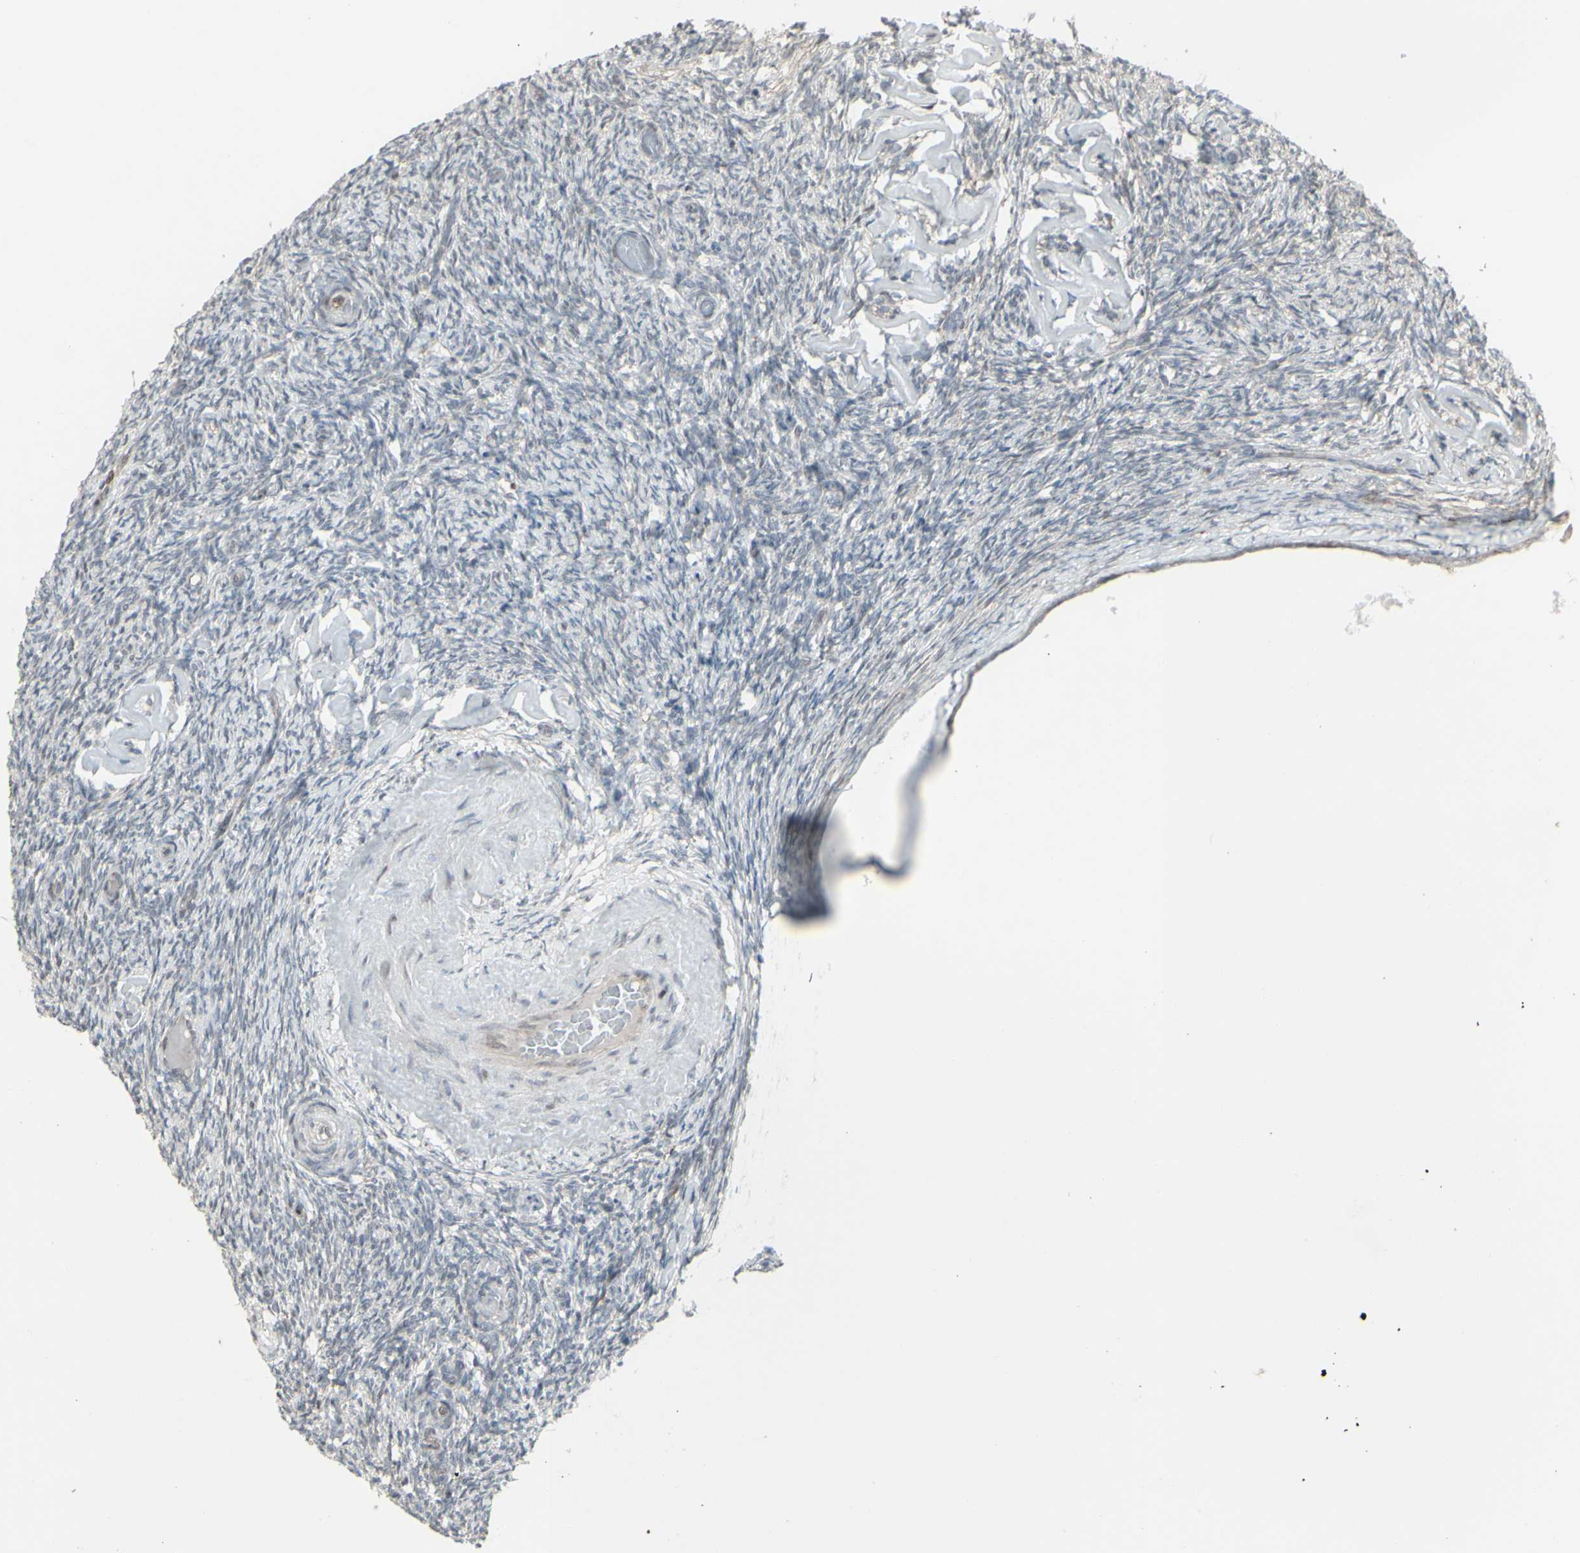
{"staining": {"intensity": "weak", "quantity": "<25%", "location": "cytoplasmic/membranous"}, "tissue": "ovary", "cell_type": "Ovarian stroma cells", "image_type": "normal", "snomed": [{"axis": "morphology", "description": "Normal tissue, NOS"}, {"axis": "topography", "description": "Ovary"}], "caption": "This is an immunohistochemistry (IHC) micrograph of benign ovary. There is no expression in ovarian stroma cells.", "gene": "CD33", "patient": {"sex": "female", "age": 60}}